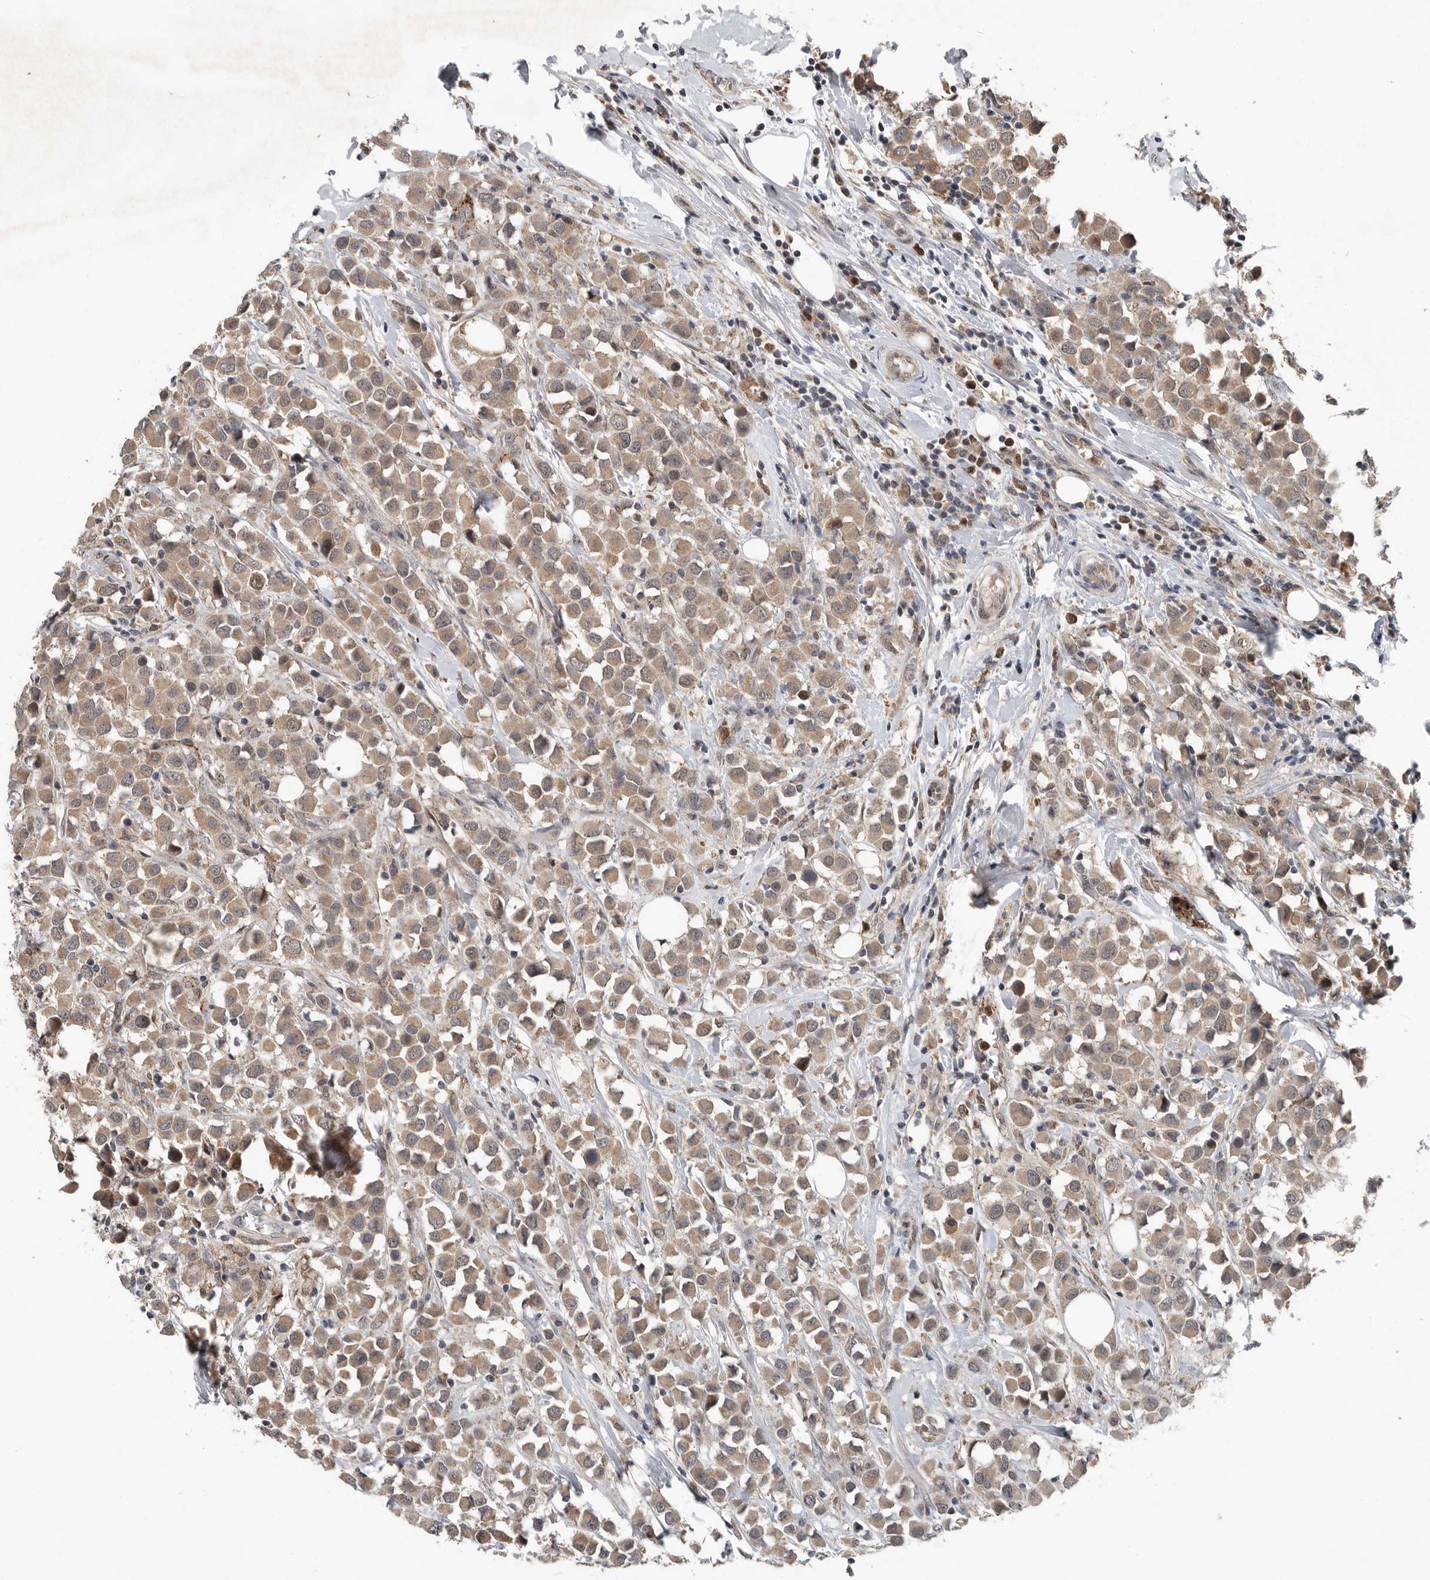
{"staining": {"intensity": "moderate", "quantity": ">75%", "location": "cytoplasmic/membranous"}, "tissue": "breast cancer", "cell_type": "Tumor cells", "image_type": "cancer", "snomed": [{"axis": "morphology", "description": "Duct carcinoma"}, {"axis": "topography", "description": "Breast"}], "caption": "DAB (3,3'-diaminobenzidine) immunohistochemical staining of breast invasive ductal carcinoma shows moderate cytoplasmic/membranous protein positivity in about >75% of tumor cells. The protein of interest is stained brown, and the nuclei are stained in blue (DAB (3,3'-diaminobenzidine) IHC with brightfield microscopy, high magnification).", "gene": "SCP2", "patient": {"sex": "female", "age": 61}}